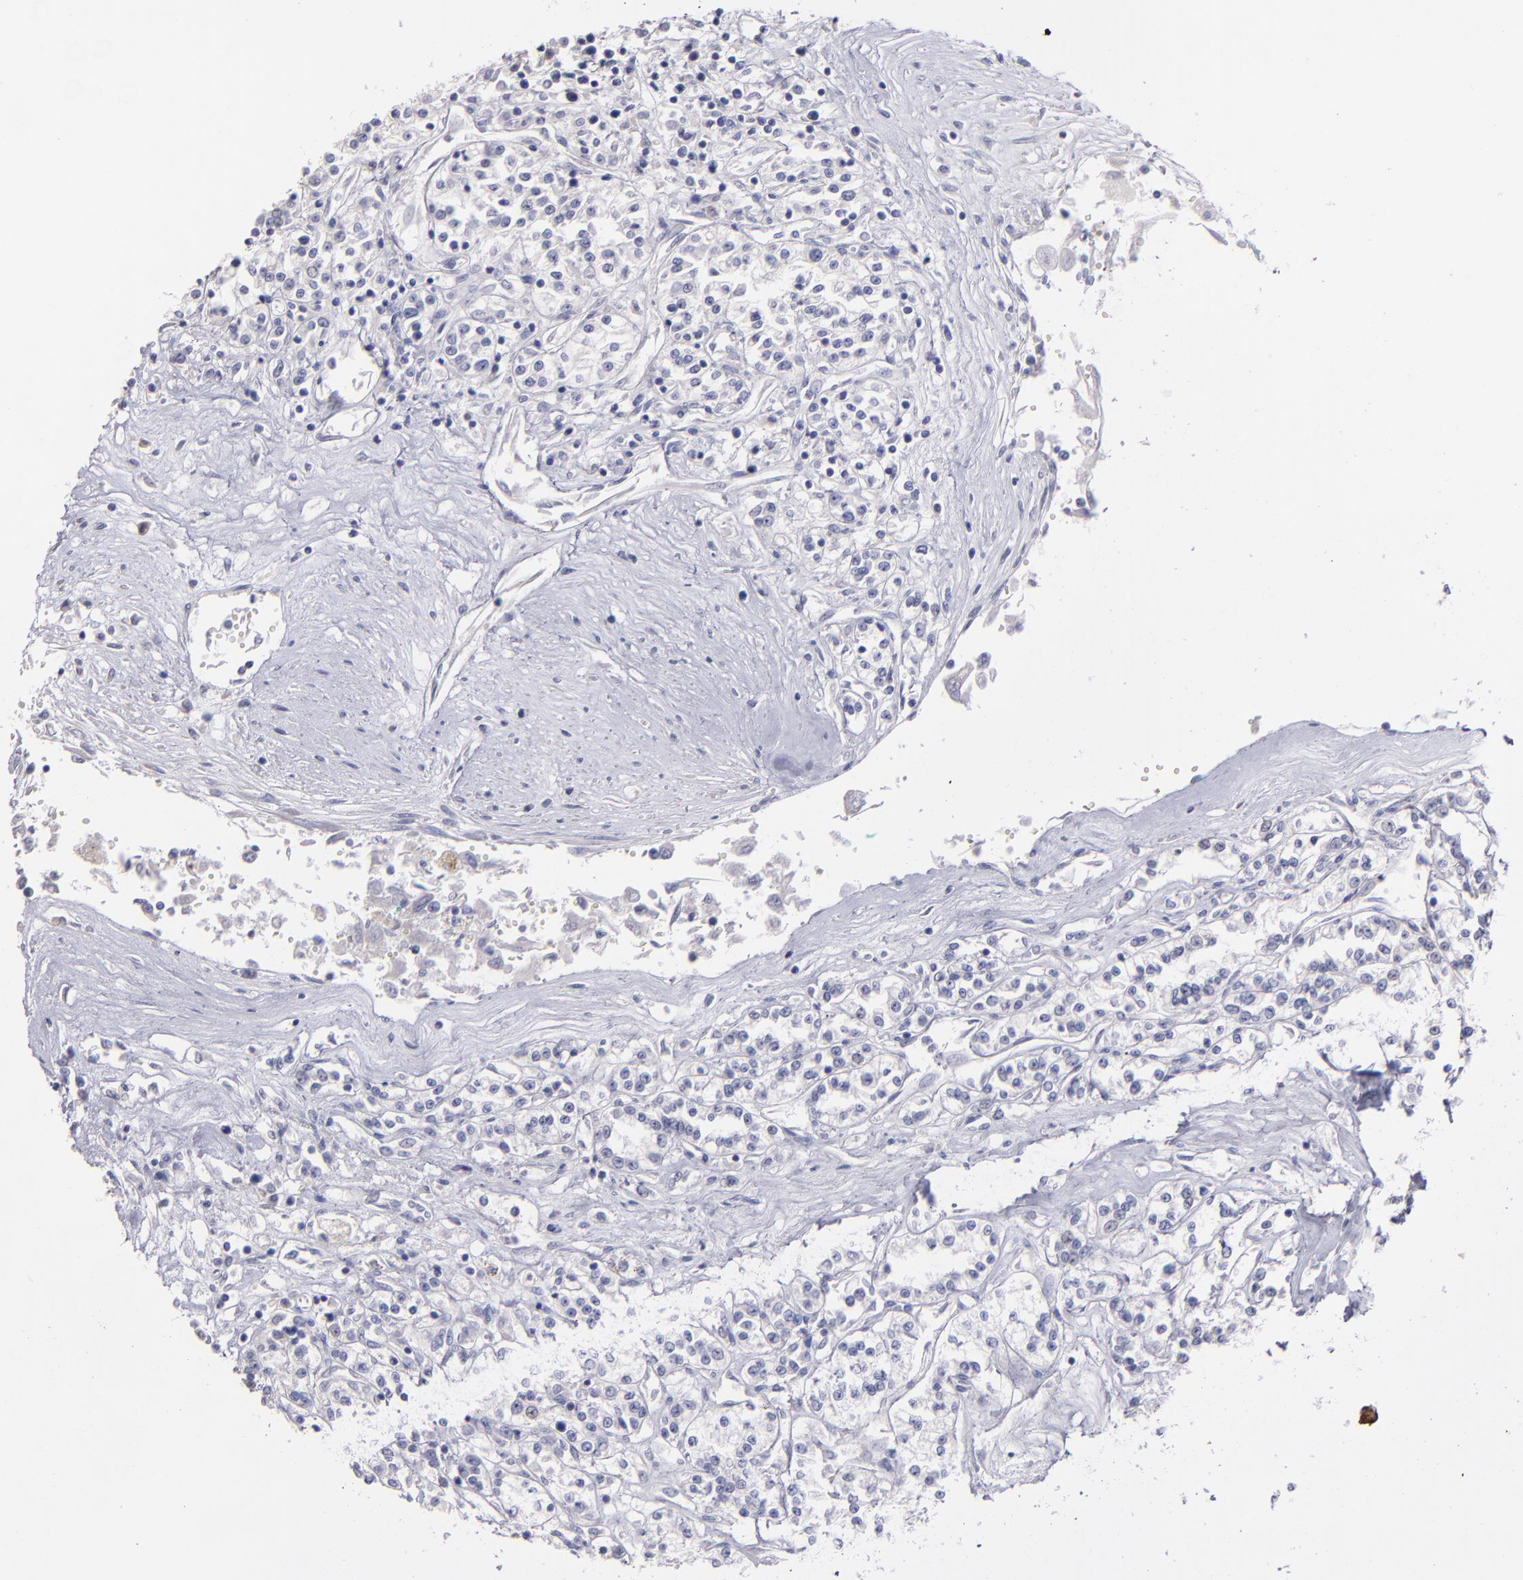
{"staining": {"intensity": "negative", "quantity": "none", "location": "none"}, "tissue": "renal cancer", "cell_type": "Tumor cells", "image_type": "cancer", "snomed": [{"axis": "morphology", "description": "Adenocarcinoma, NOS"}, {"axis": "topography", "description": "Kidney"}], "caption": "Immunohistochemistry histopathology image of human renal cancer stained for a protein (brown), which demonstrates no positivity in tumor cells.", "gene": "SNAP25", "patient": {"sex": "female", "age": 76}}